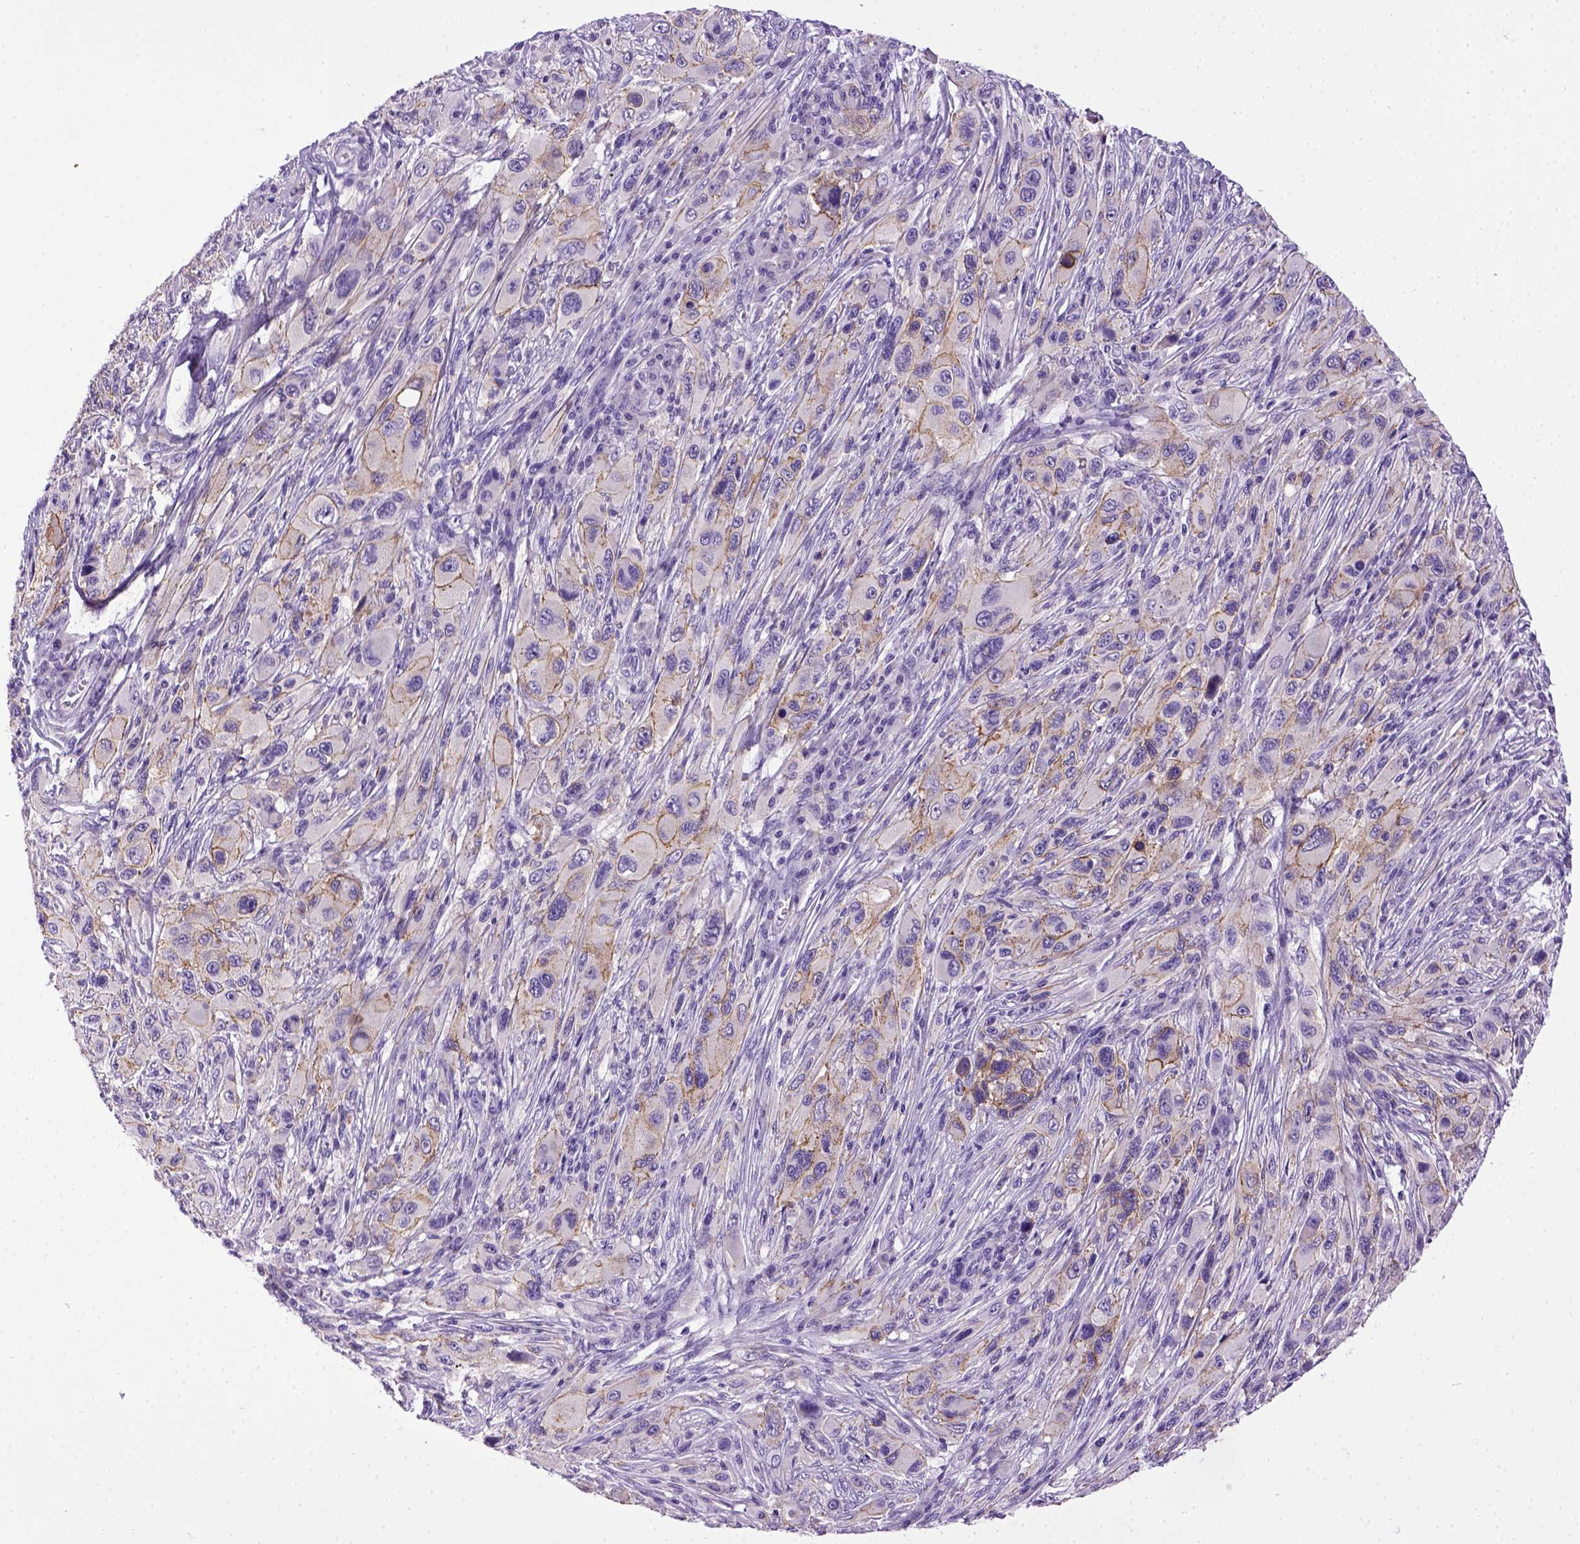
{"staining": {"intensity": "moderate", "quantity": "25%-75%", "location": "cytoplasmic/membranous"}, "tissue": "melanoma", "cell_type": "Tumor cells", "image_type": "cancer", "snomed": [{"axis": "morphology", "description": "Malignant melanoma, NOS"}, {"axis": "topography", "description": "Skin"}], "caption": "Protein staining shows moderate cytoplasmic/membranous expression in approximately 25%-75% of tumor cells in malignant melanoma.", "gene": "CDH1", "patient": {"sex": "male", "age": 53}}